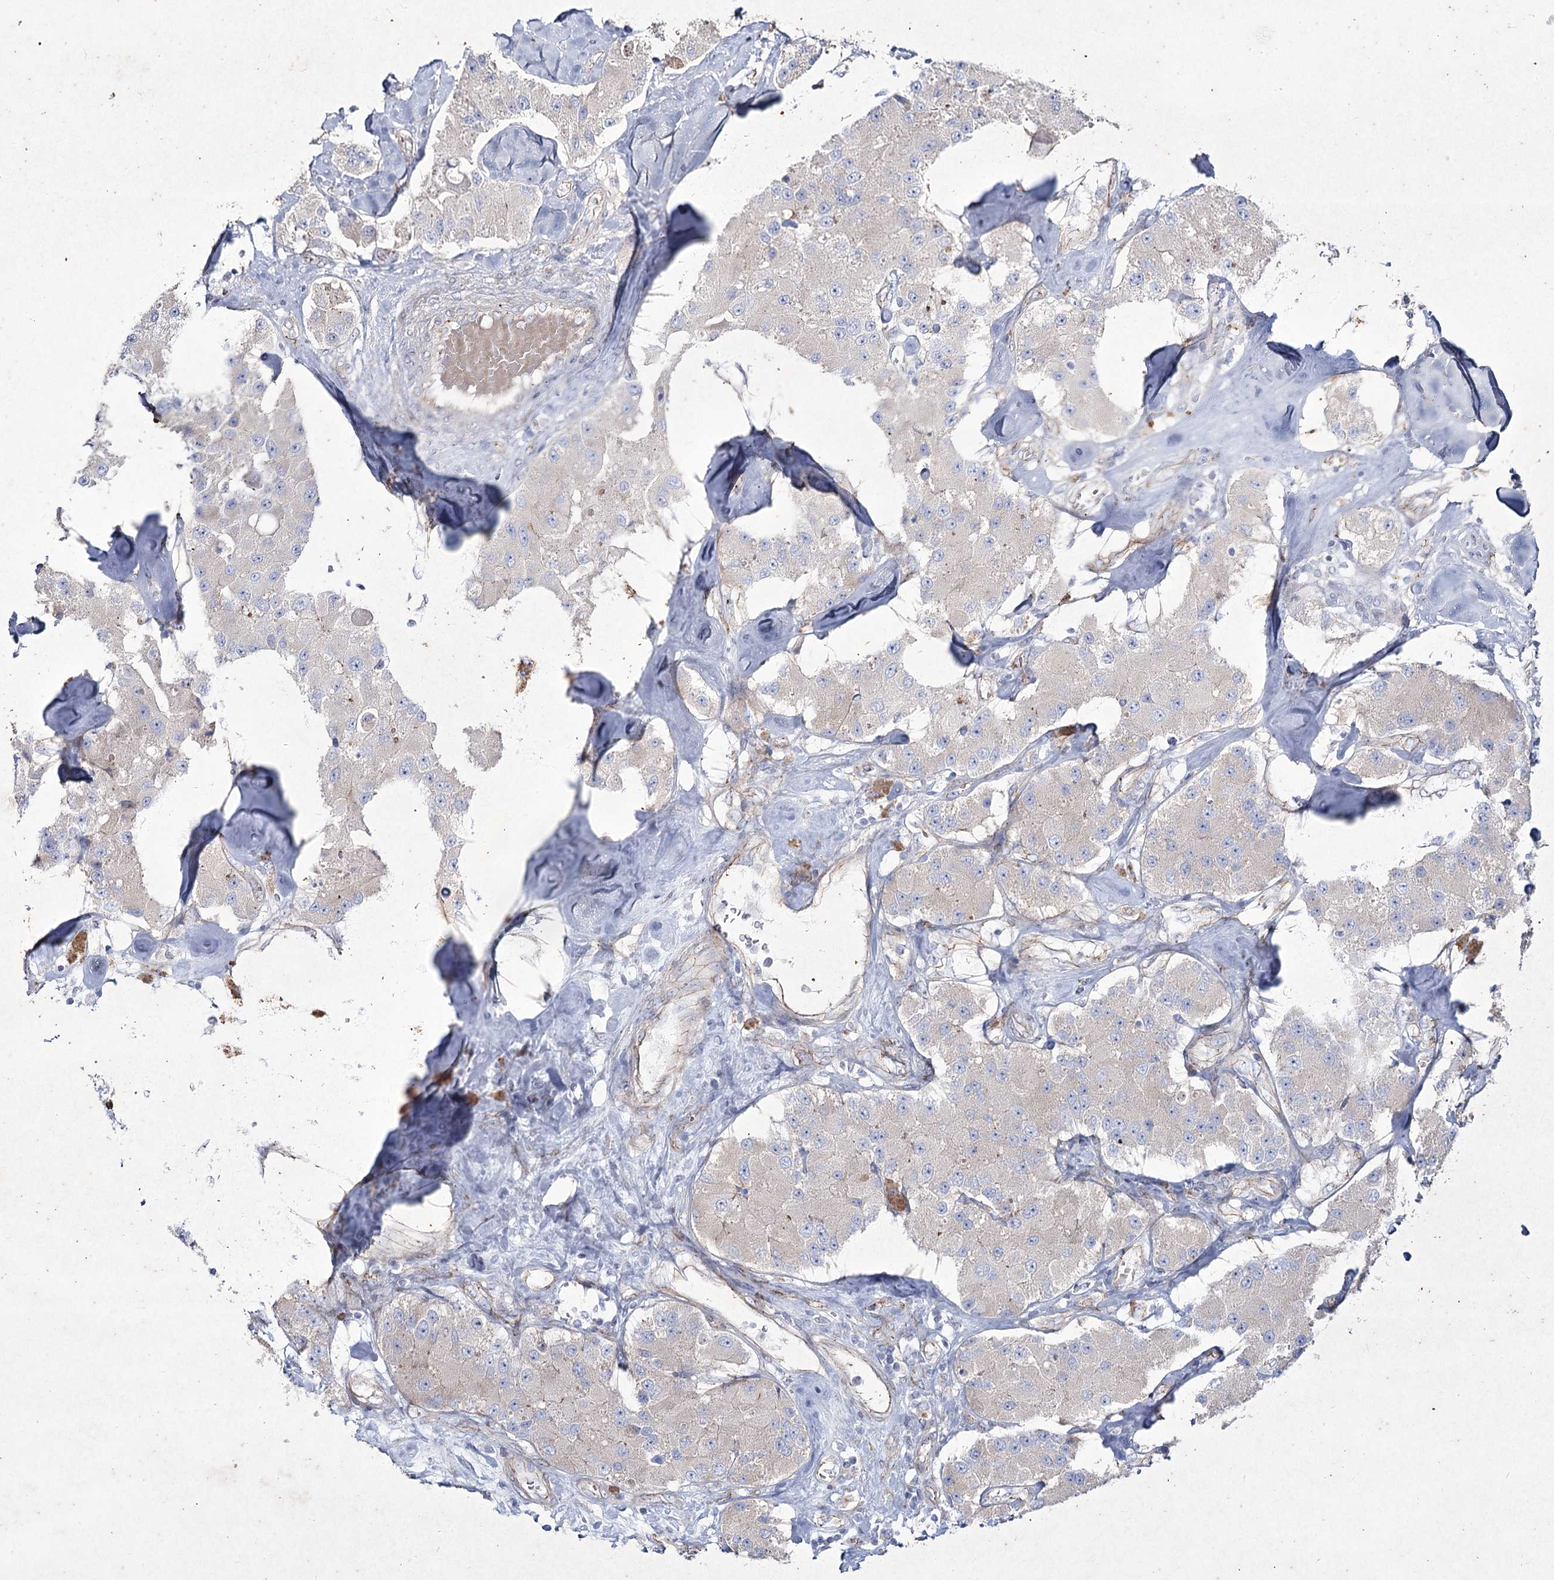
{"staining": {"intensity": "negative", "quantity": "none", "location": "none"}, "tissue": "carcinoid", "cell_type": "Tumor cells", "image_type": "cancer", "snomed": [{"axis": "morphology", "description": "Carcinoid, malignant, NOS"}, {"axis": "topography", "description": "Pancreas"}], "caption": "Immunohistochemical staining of carcinoid demonstrates no significant staining in tumor cells.", "gene": "LDLRAD3", "patient": {"sex": "male", "age": 41}}